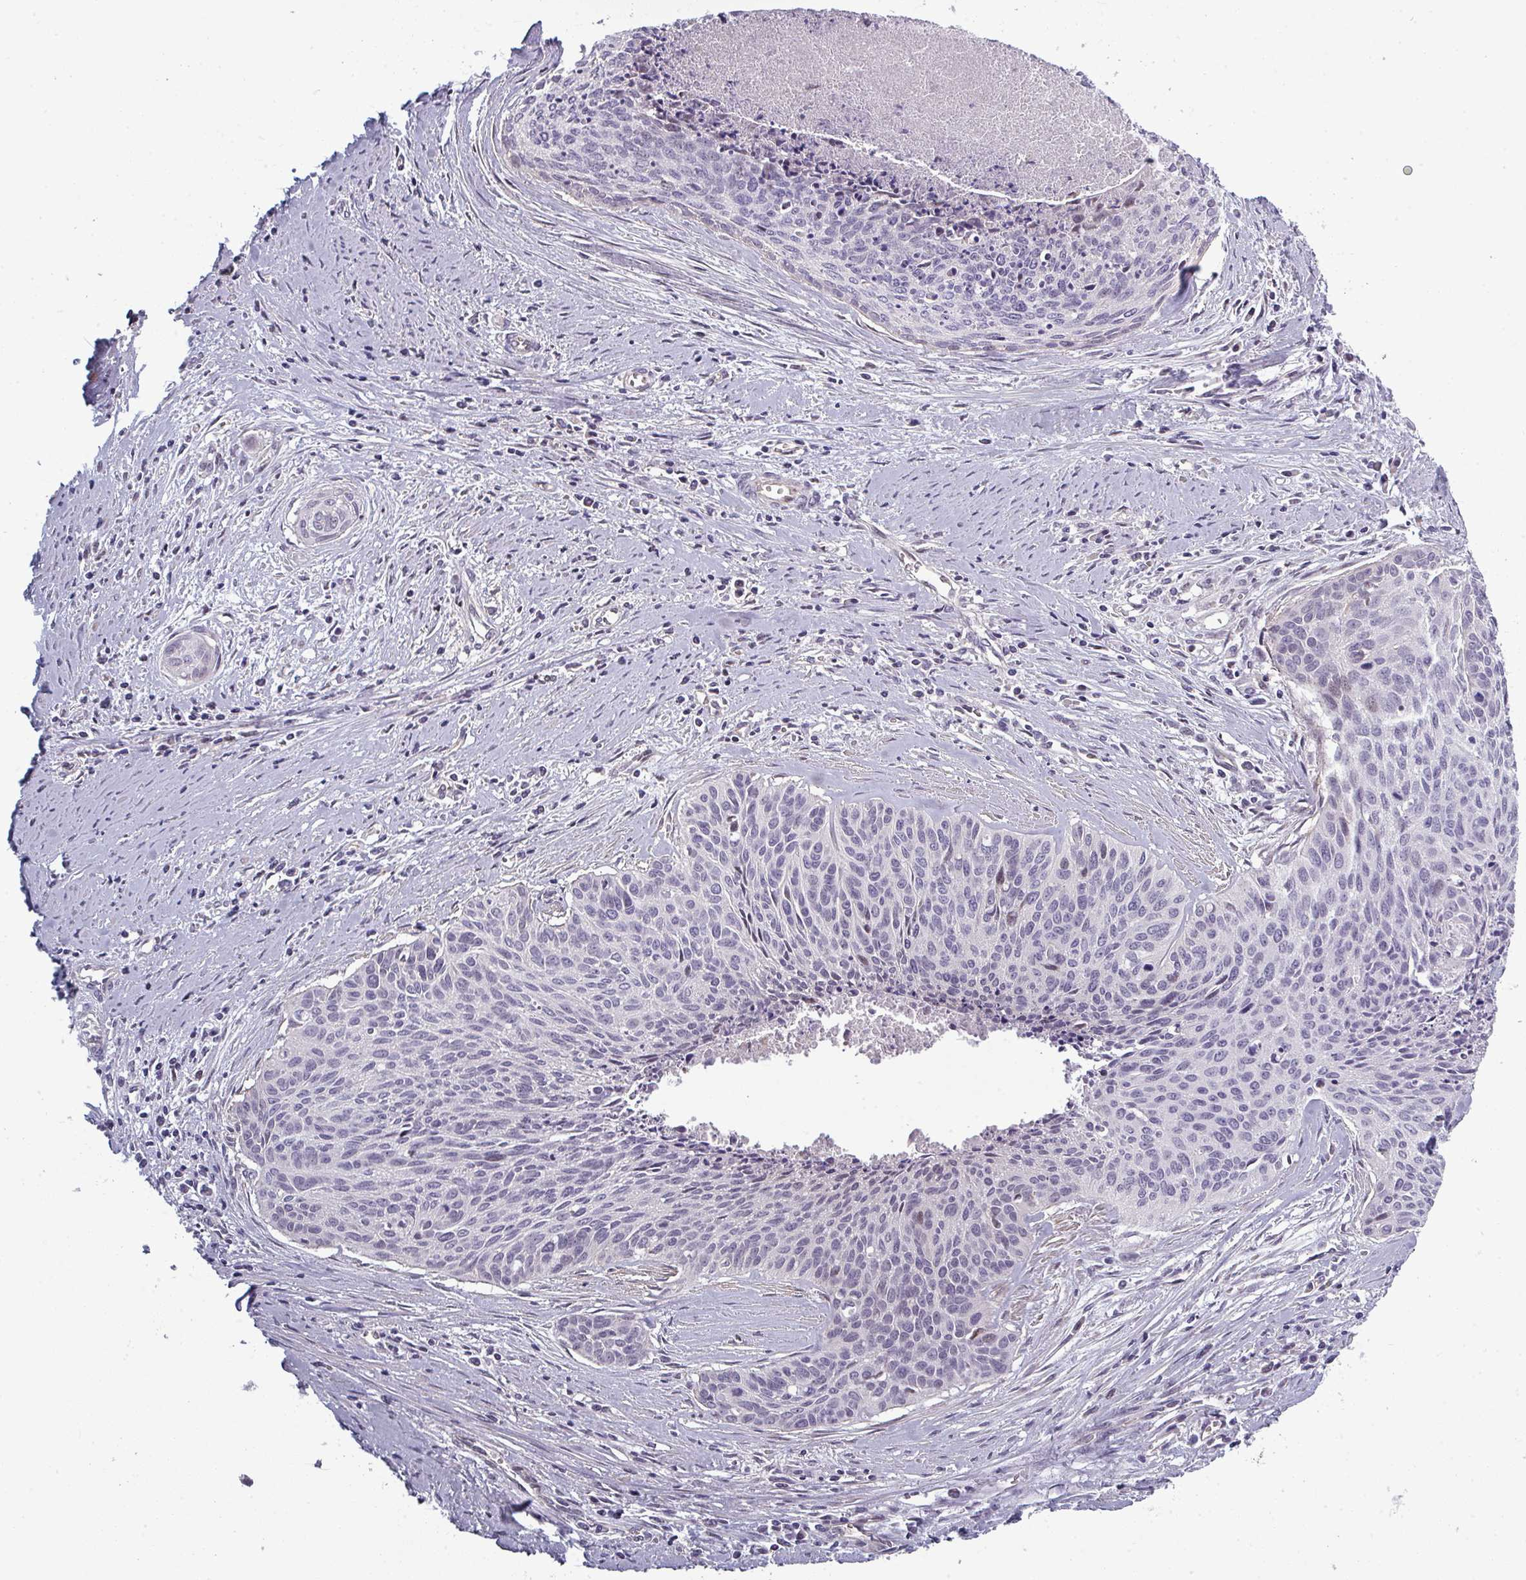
{"staining": {"intensity": "negative", "quantity": "none", "location": "none"}, "tissue": "cervical cancer", "cell_type": "Tumor cells", "image_type": "cancer", "snomed": [{"axis": "morphology", "description": "Squamous cell carcinoma, NOS"}, {"axis": "topography", "description": "Cervix"}], "caption": "Immunohistochemistry micrograph of human cervical squamous cell carcinoma stained for a protein (brown), which shows no expression in tumor cells.", "gene": "PRAMEF12", "patient": {"sex": "female", "age": 55}}